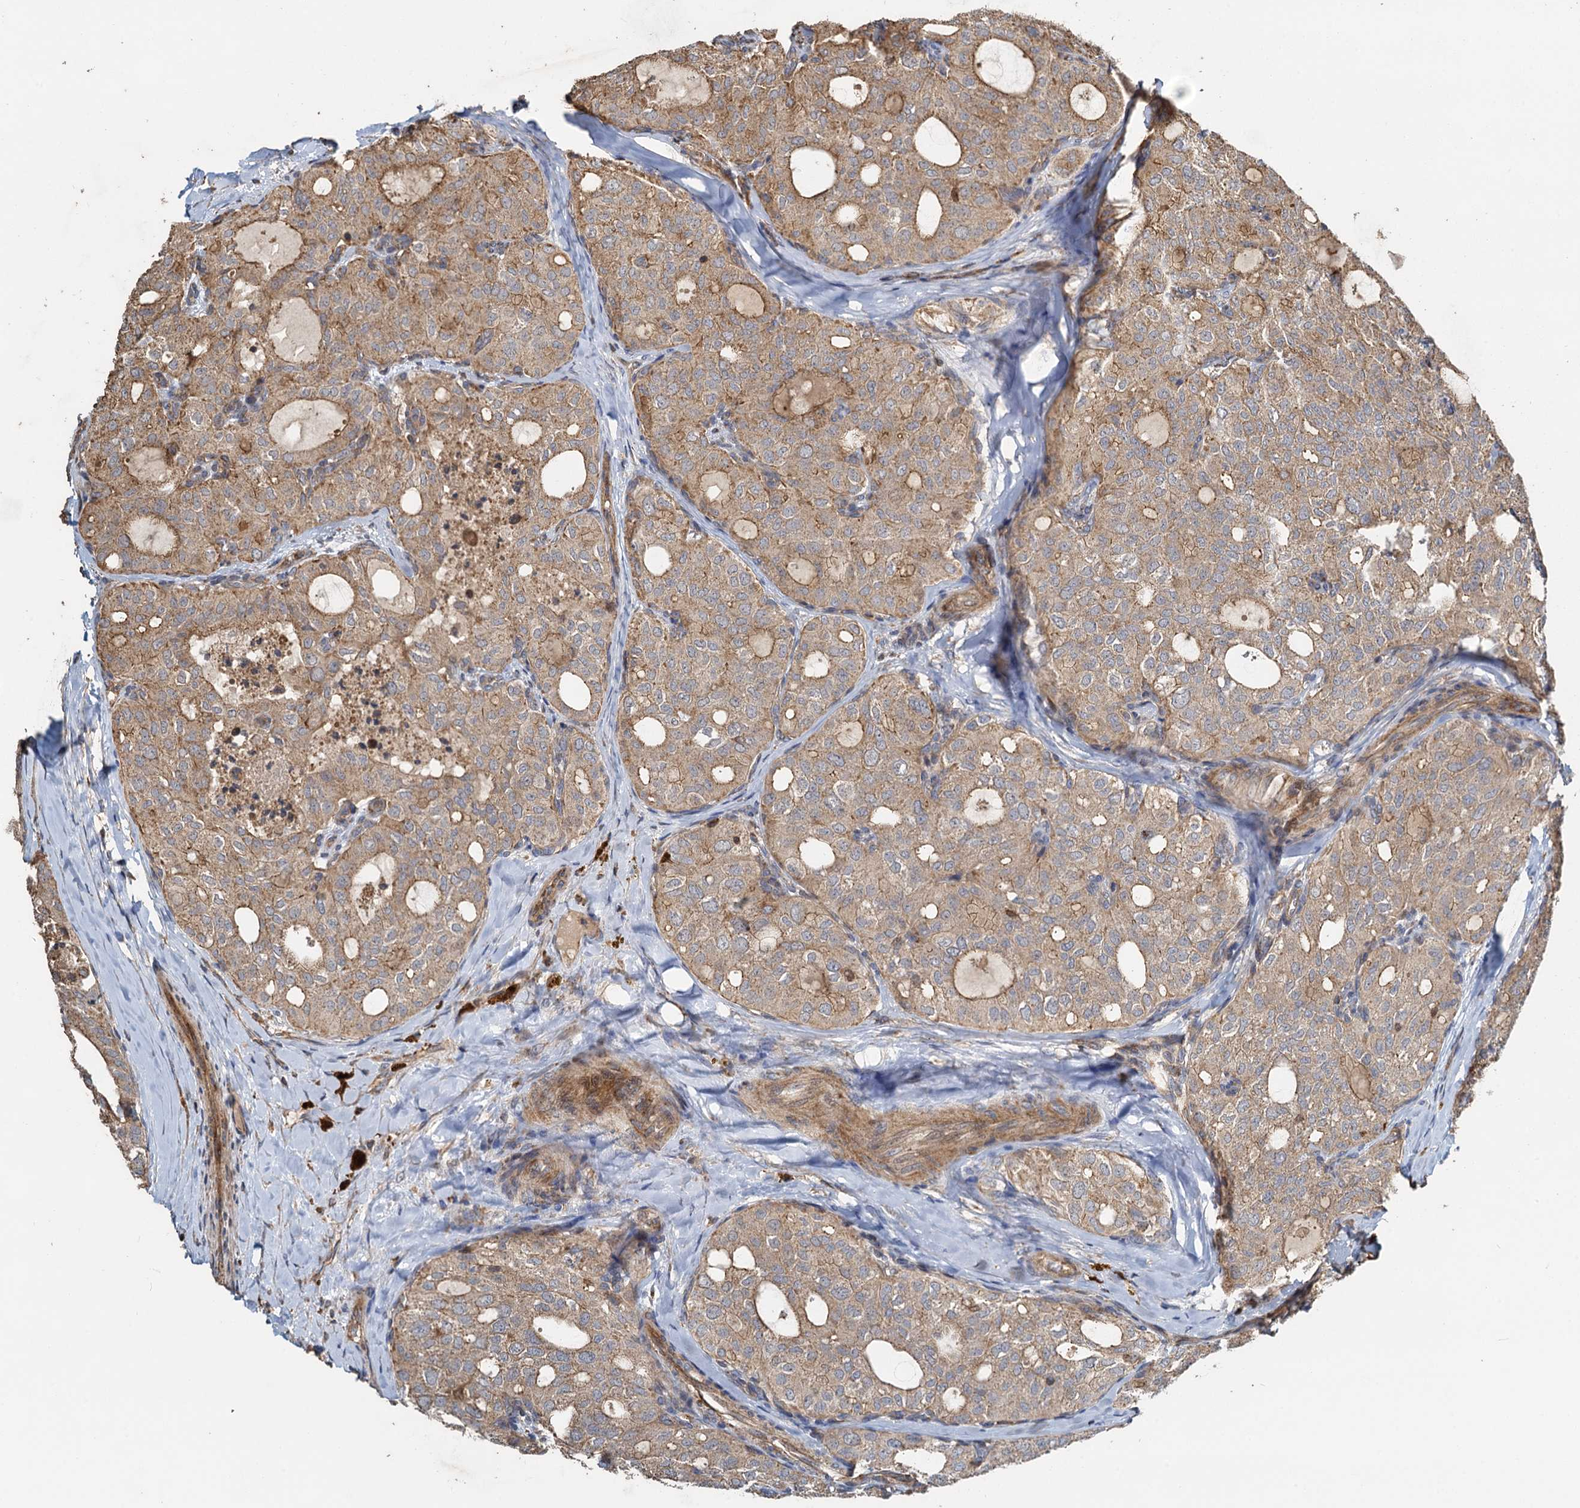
{"staining": {"intensity": "moderate", "quantity": ">75%", "location": "cytoplasmic/membranous"}, "tissue": "thyroid cancer", "cell_type": "Tumor cells", "image_type": "cancer", "snomed": [{"axis": "morphology", "description": "Follicular adenoma carcinoma, NOS"}, {"axis": "topography", "description": "Thyroid gland"}], "caption": "DAB (3,3'-diaminobenzidine) immunohistochemical staining of human thyroid cancer (follicular adenoma carcinoma) exhibits moderate cytoplasmic/membranous protein expression in about >75% of tumor cells. (DAB IHC, brown staining for protein, blue staining for nuclei).", "gene": "SDS", "patient": {"sex": "male", "age": 75}}